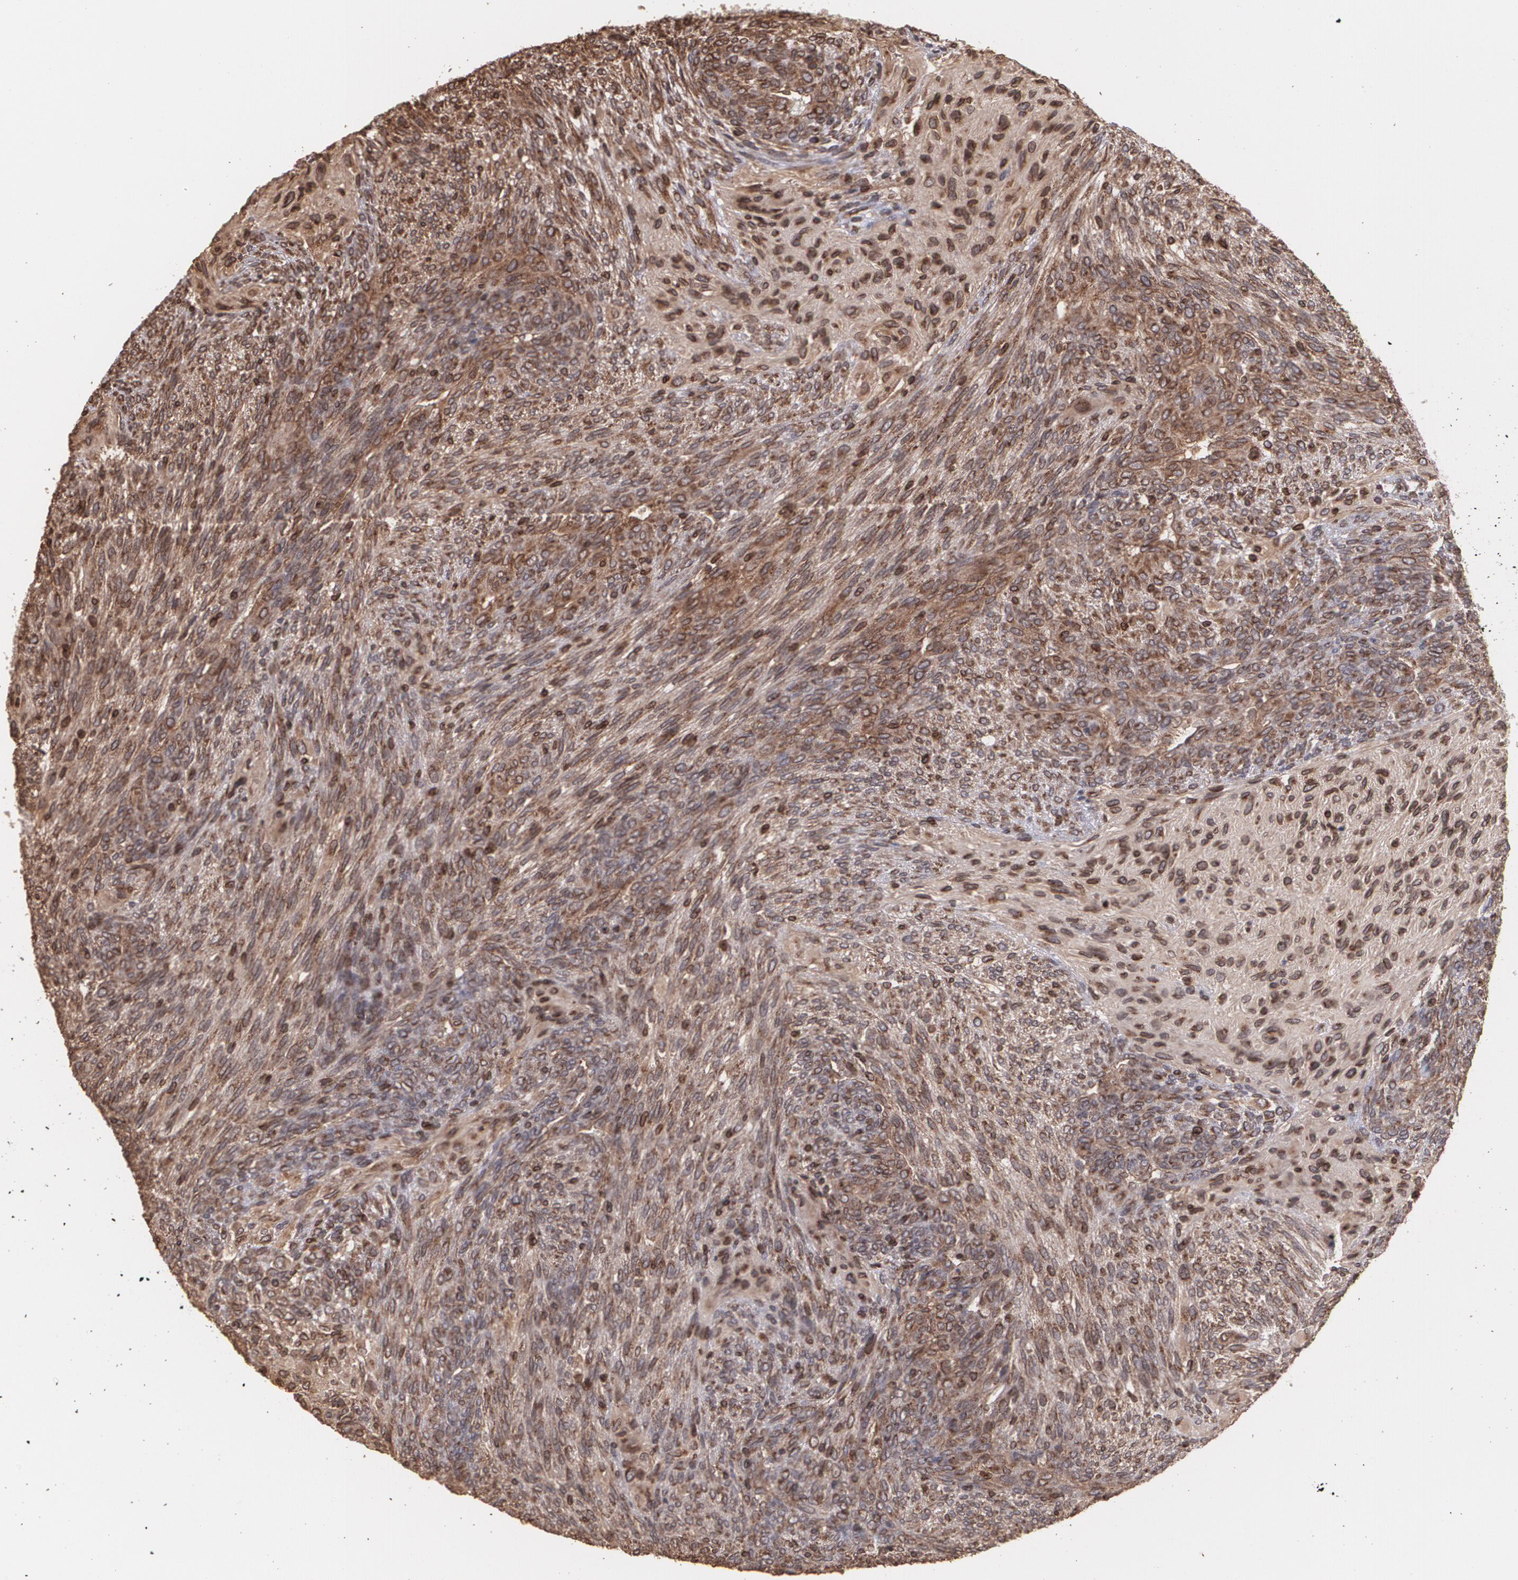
{"staining": {"intensity": "strong", "quantity": ">75%", "location": "cytoplasmic/membranous,nuclear"}, "tissue": "glioma", "cell_type": "Tumor cells", "image_type": "cancer", "snomed": [{"axis": "morphology", "description": "Glioma, malignant, High grade"}, {"axis": "topography", "description": "Cerebral cortex"}], "caption": "This histopathology image demonstrates glioma stained with immunohistochemistry to label a protein in brown. The cytoplasmic/membranous and nuclear of tumor cells show strong positivity for the protein. Nuclei are counter-stained blue.", "gene": "TRIP11", "patient": {"sex": "female", "age": 55}}